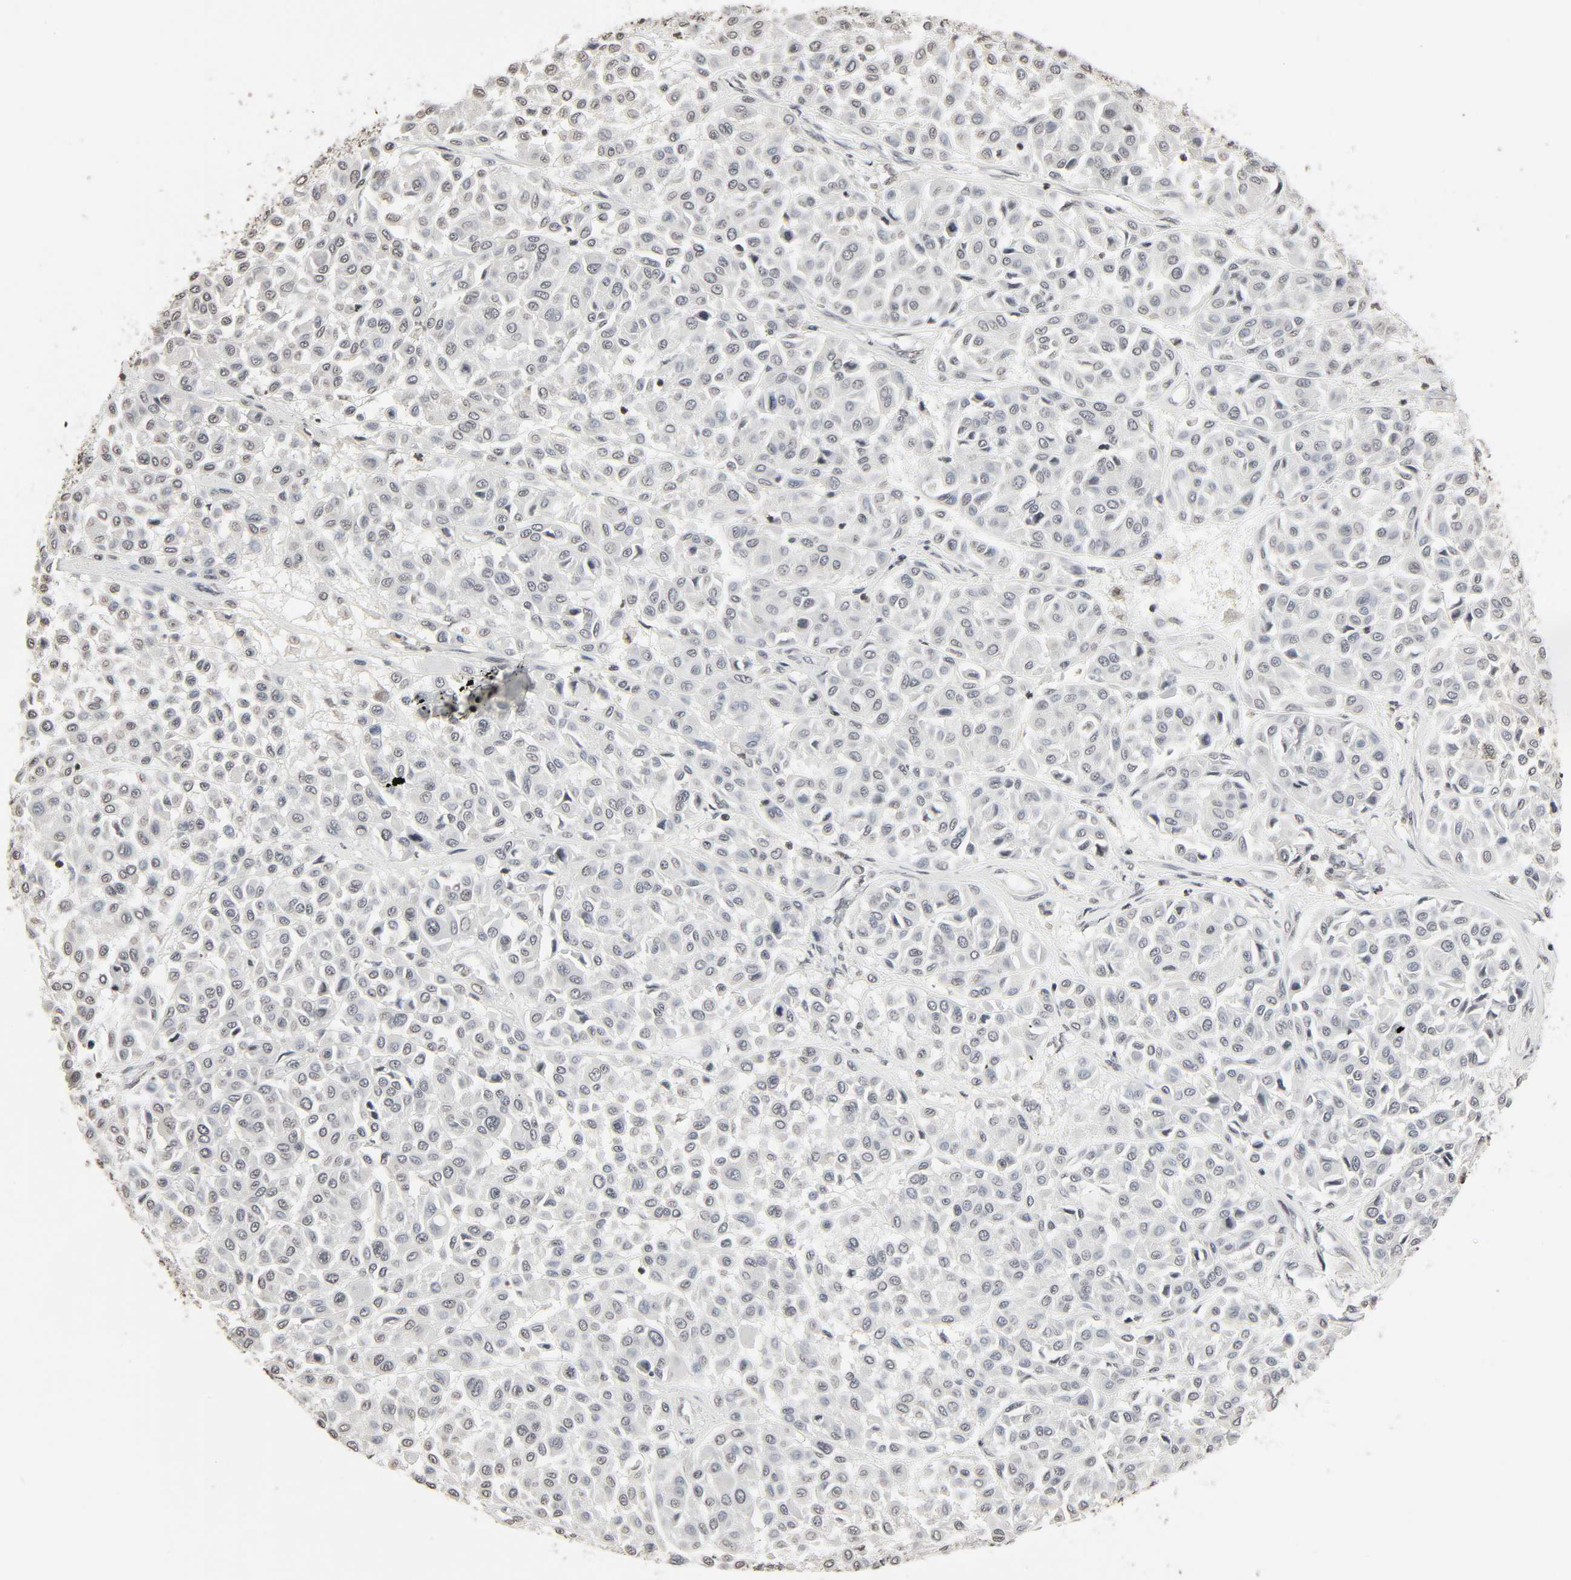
{"staining": {"intensity": "negative", "quantity": "none", "location": "none"}, "tissue": "melanoma", "cell_type": "Tumor cells", "image_type": "cancer", "snomed": [{"axis": "morphology", "description": "Malignant melanoma, Metastatic site"}, {"axis": "topography", "description": "Soft tissue"}], "caption": "A high-resolution micrograph shows IHC staining of malignant melanoma (metastatic site), which displays no significant expression in tumor cells.", "gene": "STK4", "patient": {"sex": "male", "age": 41}}